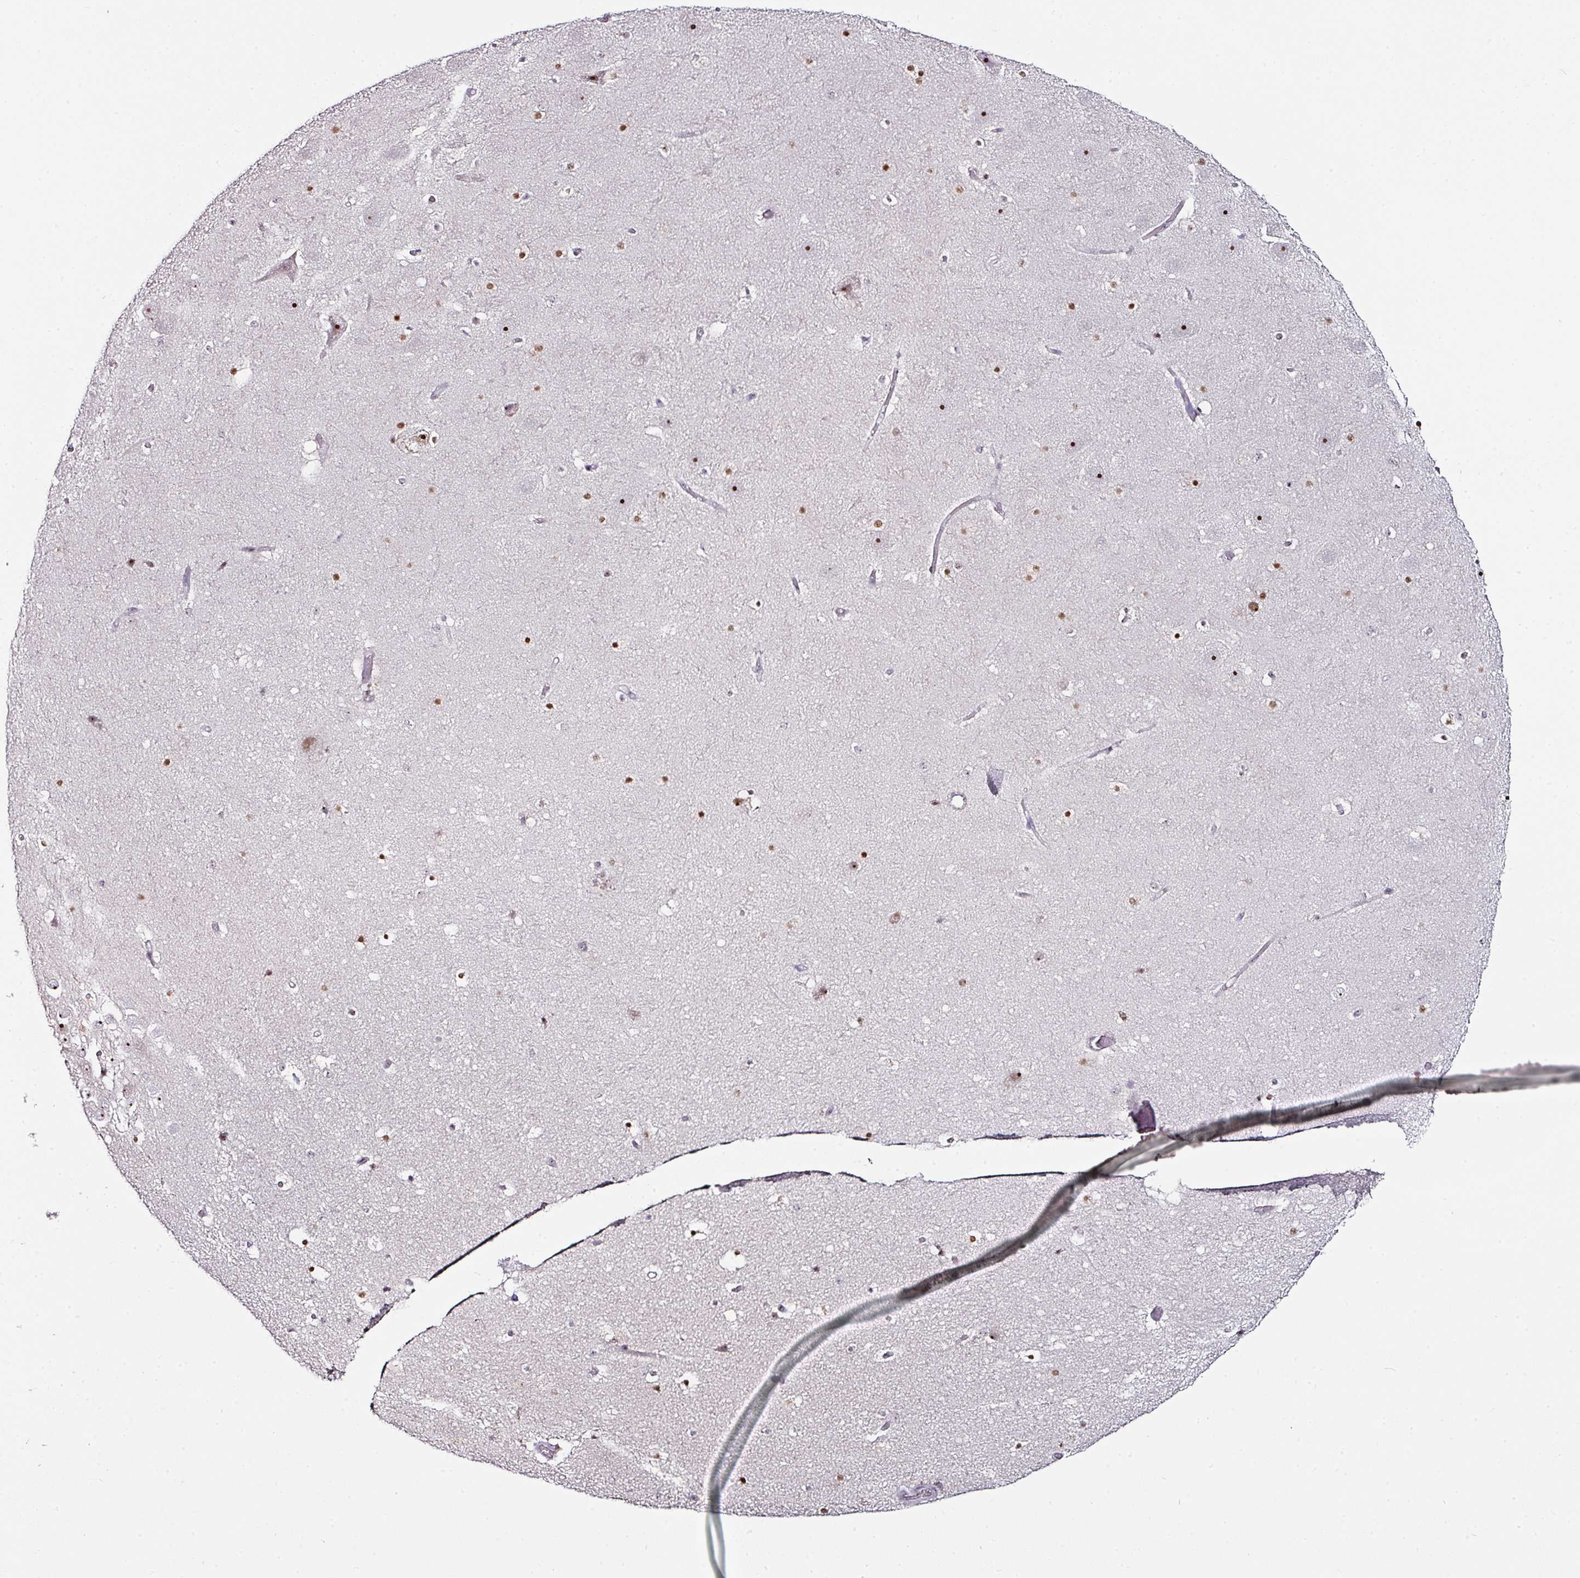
{"staining": {"intensity": "moderate", "quantity": "<25%", "location": "nuclear"}, "tissue": "hippocampus", "cell_type": "Glial cells", "image_type": "normal", "snomed": [{"axis": "morphology", "description": "Normal tissue, NOS"}, {"axis": "topography", "description": "Hippocampus"}], "caption": "IHC histopathology image of benign hippocampus stained for a protein (brown), which reveals low levels of moderate nuclear staining in approximately <25% of glial cells.", "gene": "NACC2", "patient": {"sex": "male", "age": 37}}